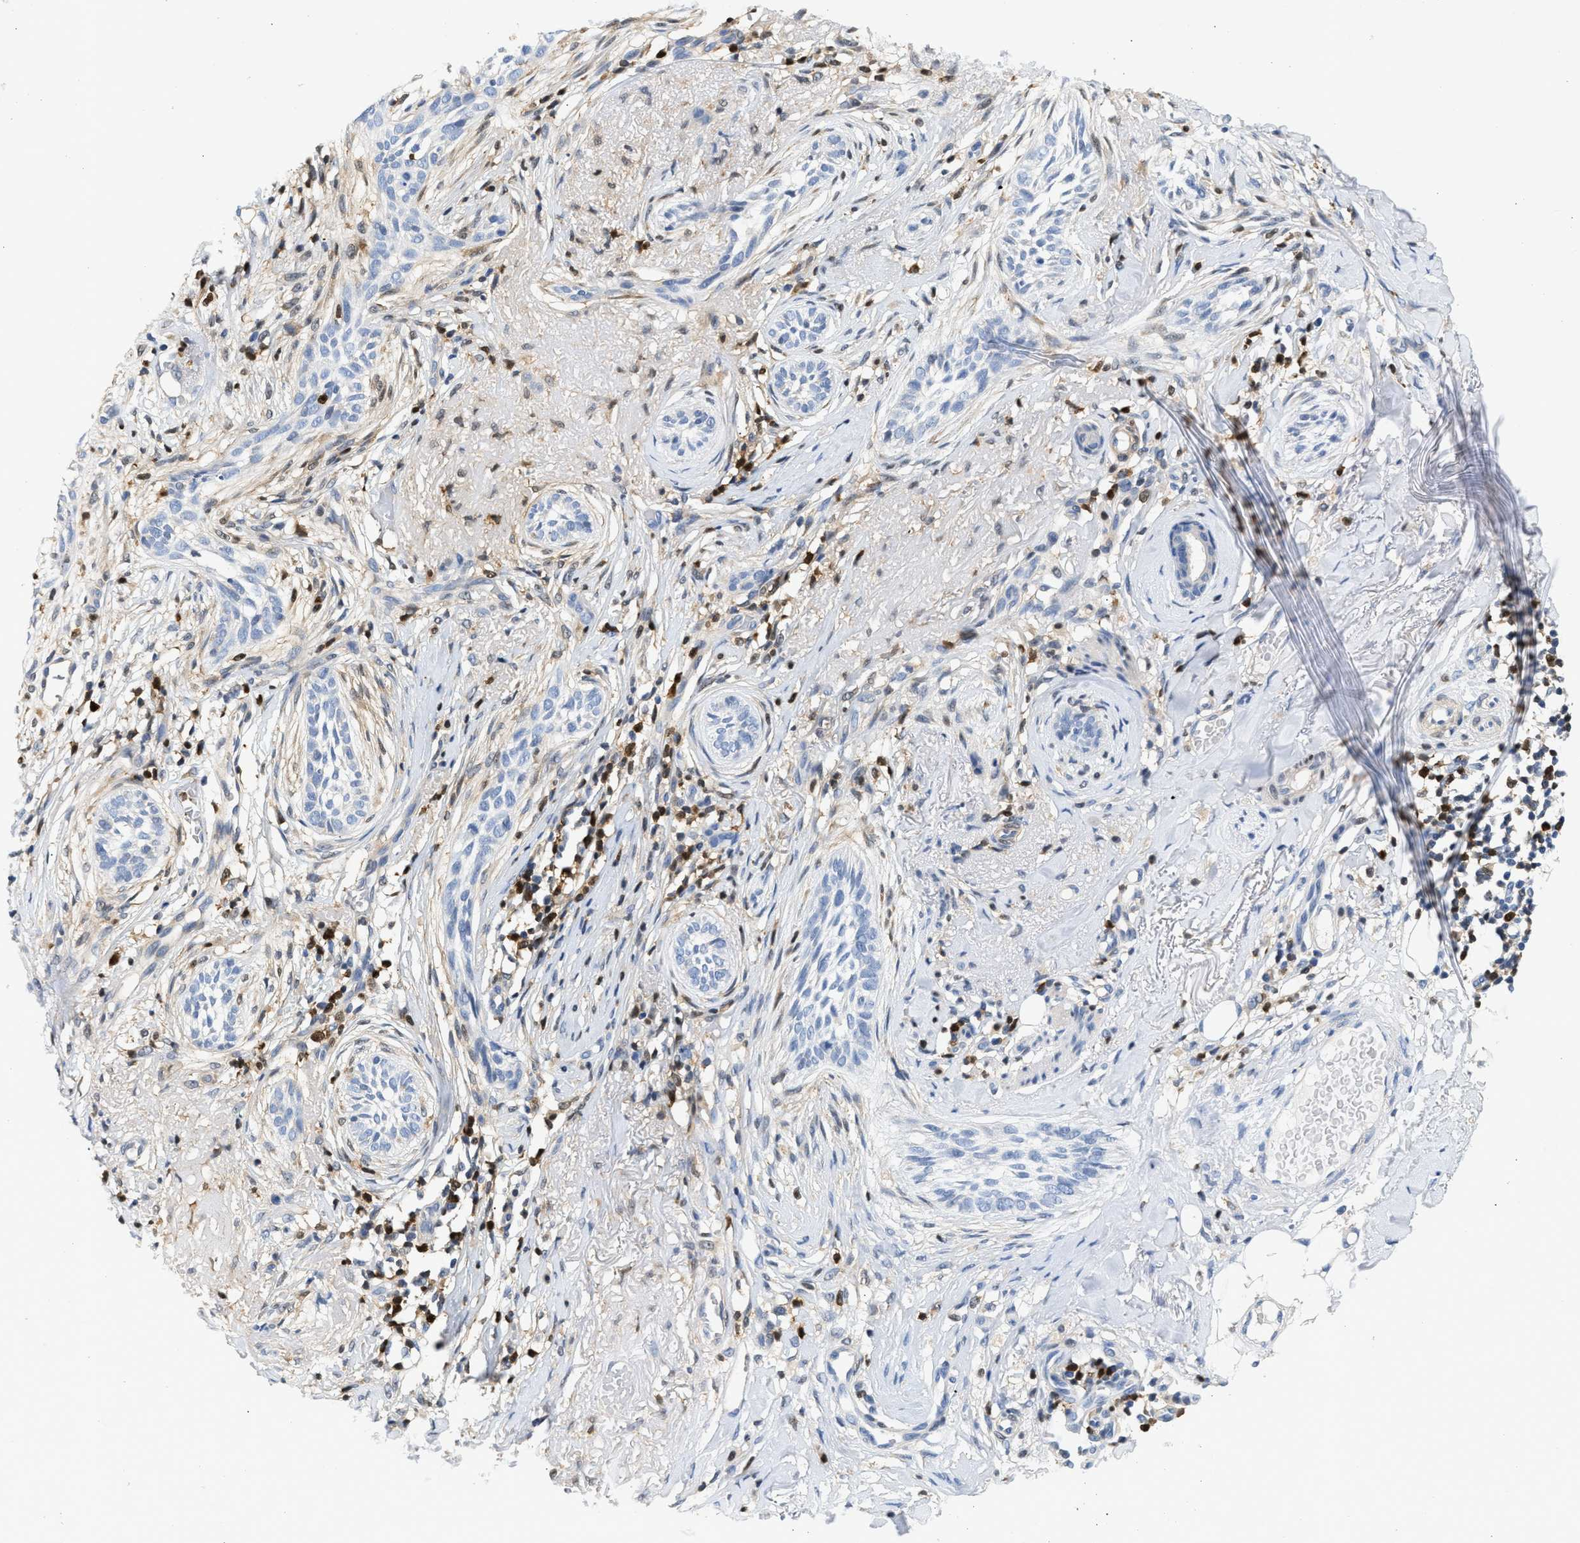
{"staining": {"intensity": "negative", "quantity": "none", "location": "none"}, "tissue": "skin cancer", "cell_type": "Tumor cells", "image_type": "cancer", "snomed": [{"axis": "morphology", "description": "Basal cell carcinoma"}, {"axis": "topography", "description": "Skin"}], "caption": "Immunohistochemistry (IHC) photomicrograph of skin basal cell carcinoma stained for a protein (brown), which exhibits no expression in tumor cells. (Brightfield microscopy of DAB (3,3'-diaminobenzidine) immunohistochemistry (IHC) at high magnification).", "gene": "SLIT2", "patient": {"sex": "female", "age": 88}}